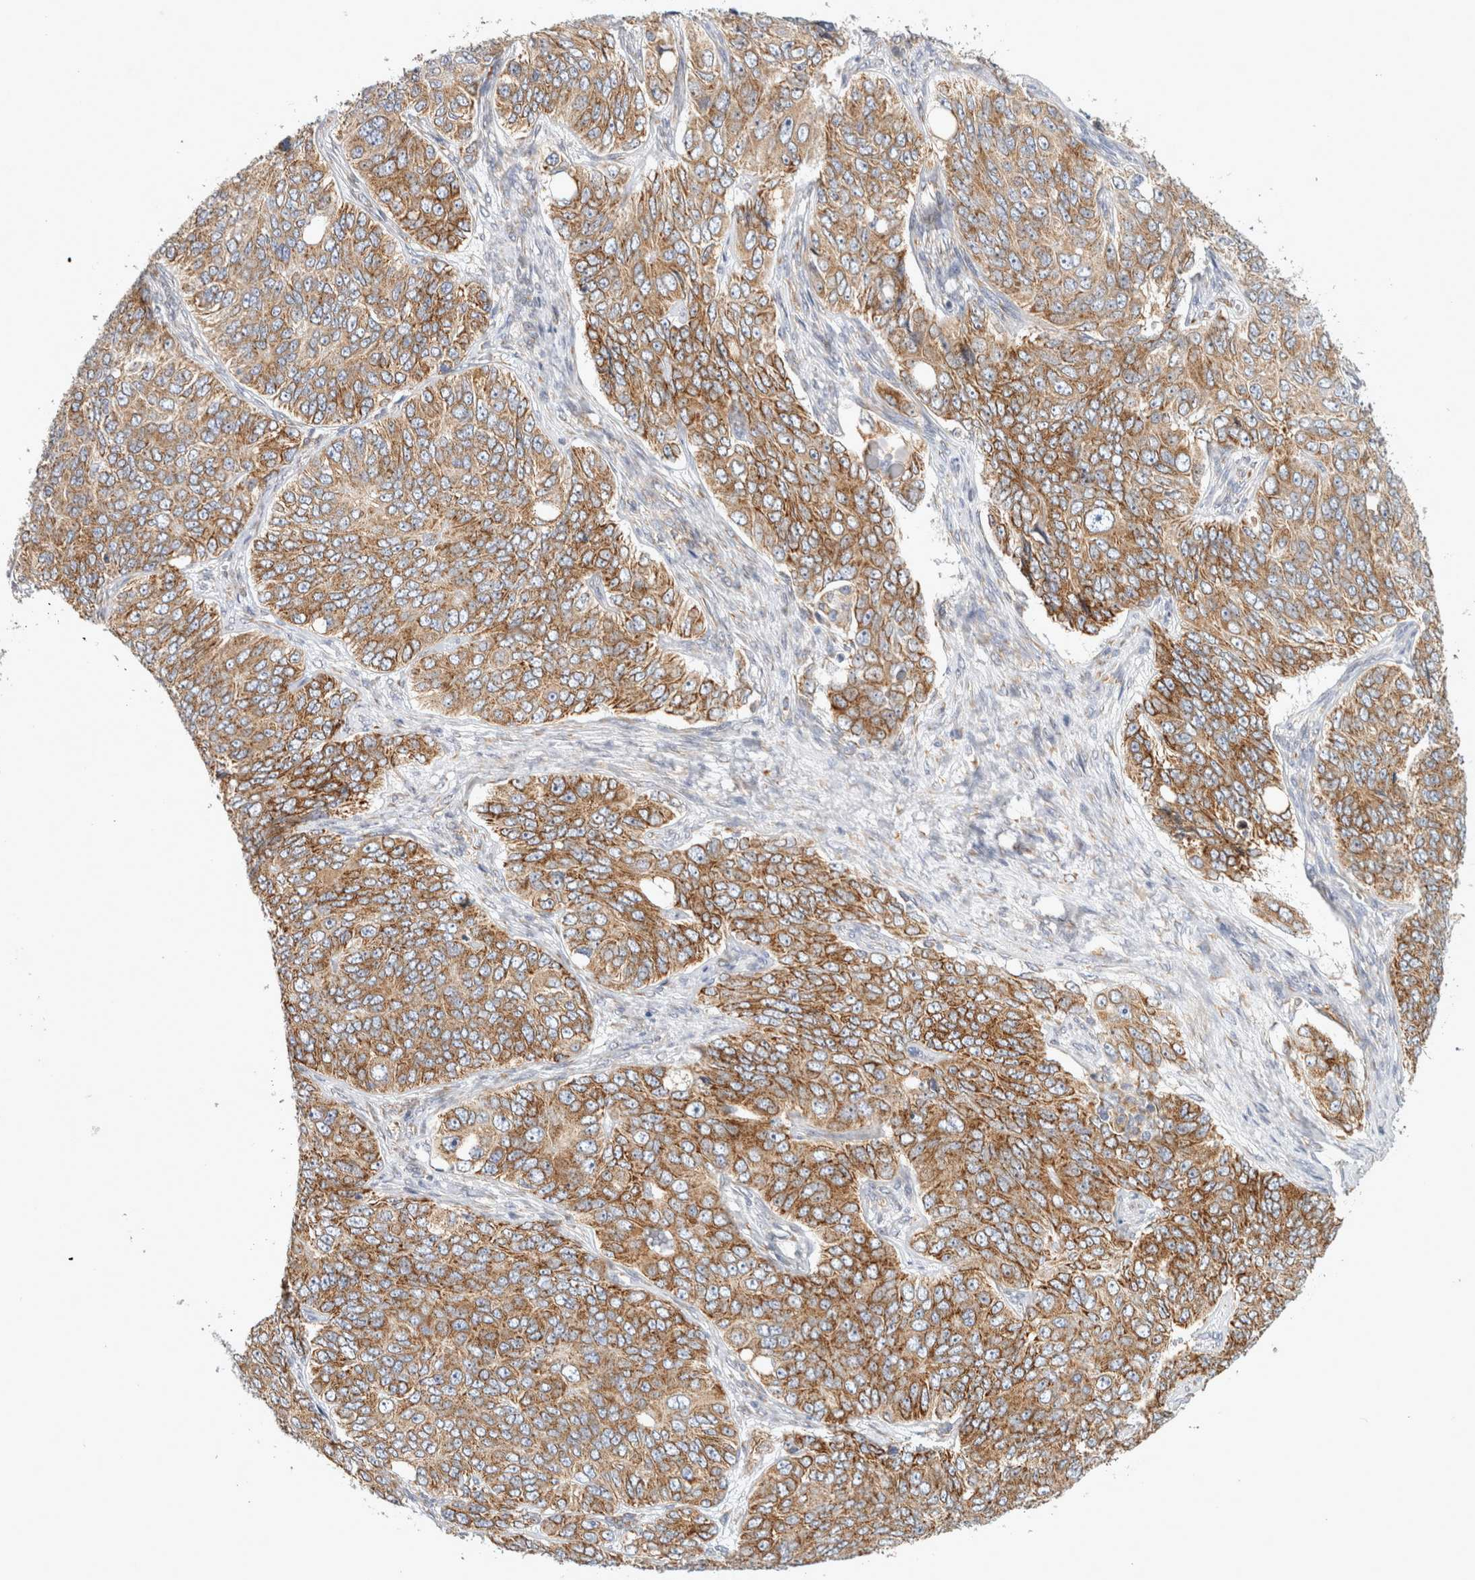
{"staining": {"intensity": "moderate", "quantity": ">75%", "location": "cytoplasmic/membranous"}, "tissue": "ovarian cancer", "cell_type": "Tumor cells", "image_type": "cancer", "snomed": [{"axis": "morphology", "description": "Carcinoma, endometroid"}, {"axis": "topography", "description": "Ovary"}], "caption": "A brown stain highlights moderate cytoplasmic/membranous positivity of a protein in human ovarian cancer tumor cells. Using DAB (3,3'-diaminobenzidine) (brown) and hematoxylin (blue) stains, captured at high magnification using brightfield microscopy.", "gene": "RPN2", "patient": {"sex": "female", "age": 51}}